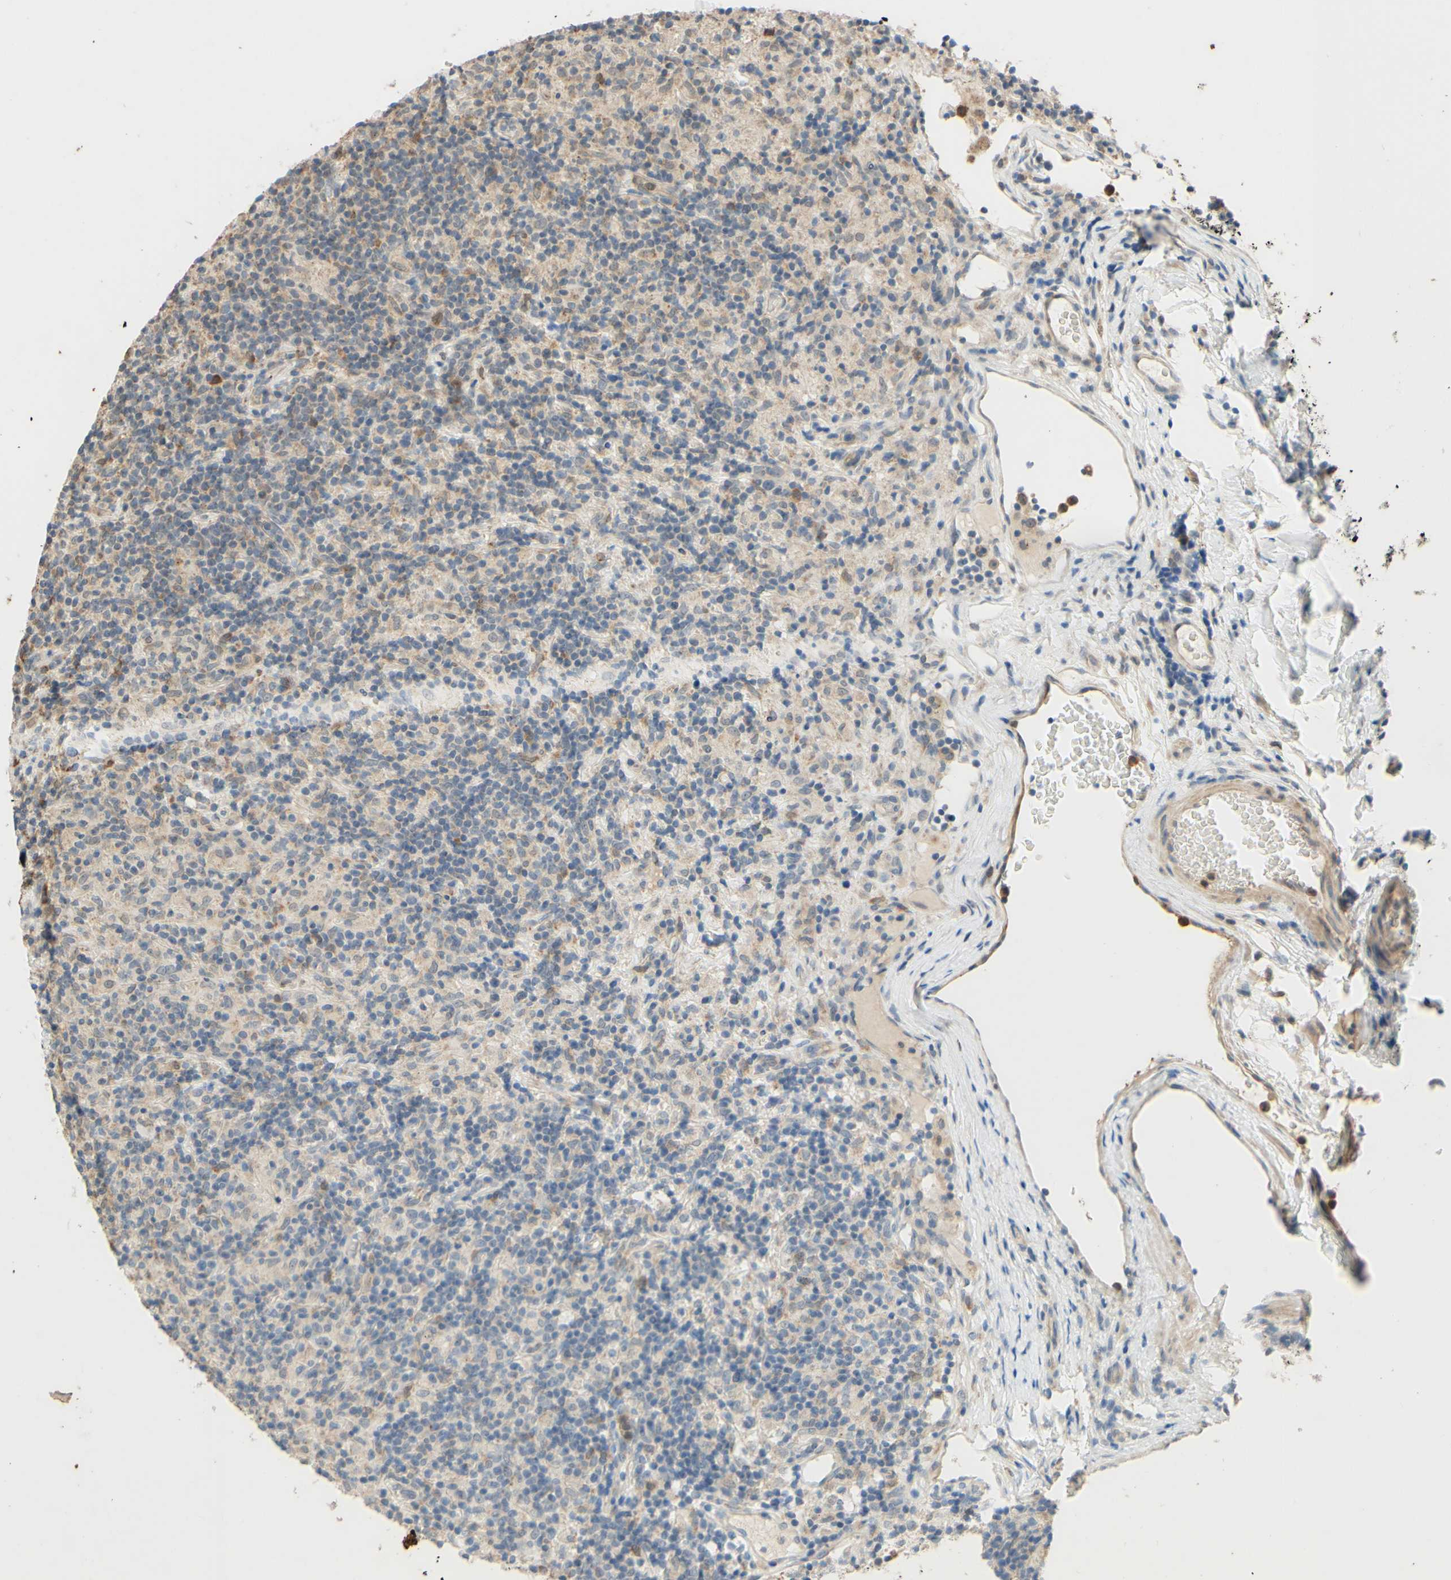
{"staining": {"intensity": "weak", "quantity": "<25%", "location": "cytoplasmic/membranous"}, "tissue": "lymphoma", "cell_type": "Tumor cells", "image_type": "cancer", "snomed": [{"axis": "morphology", "description": "Hodgkin's disease, NOS"}, {"axis": "topography", "description": "Lymph node"}], "caption": "Protein analysis of Hodgkin's disease demonstrates no significant staining in tumor cells. (DAB (3,3'-diaminobenzidine) immunohistochemistry with hematoxylin counter stain).", "gene": "GATA1", "patient": {"sex": "male", "age": 70}}